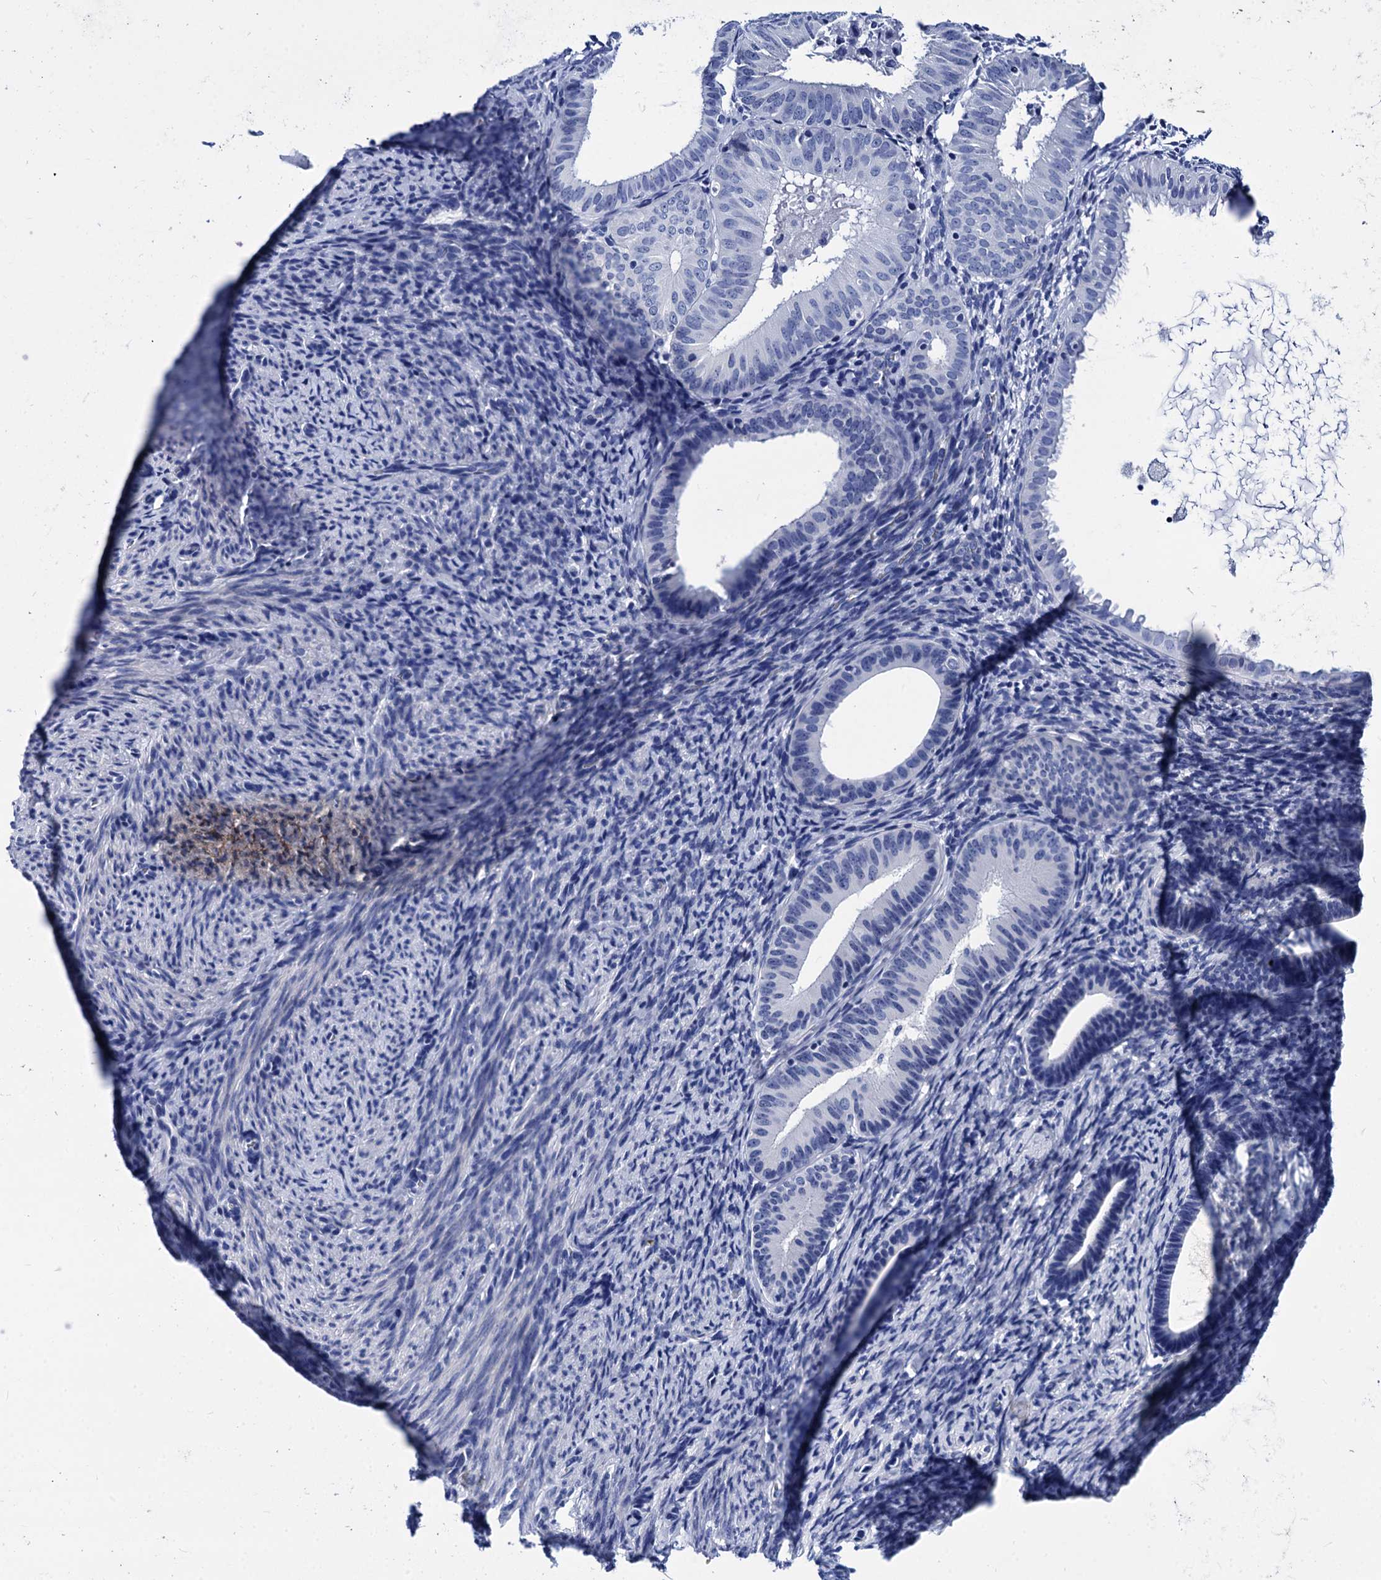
{"staining": {"intensity": "negative", "quantity": "none", "location": "none"}, "tissue": "endometrium", "cell_type": "Cells in endometrial stroma", "image_type": "normal", "snomed": [{"axis": "morphology", "description": "Normal tissue, NOS"}, {"axis": "topography", "description": "Endometrium"}], "caption": "Human endometrium stained for a protein using immunohistochemistry shows no expression in cells in endometrial stroma.", "gene": "MYBPC3", "patient": {"sex": "female", "age": 65}}